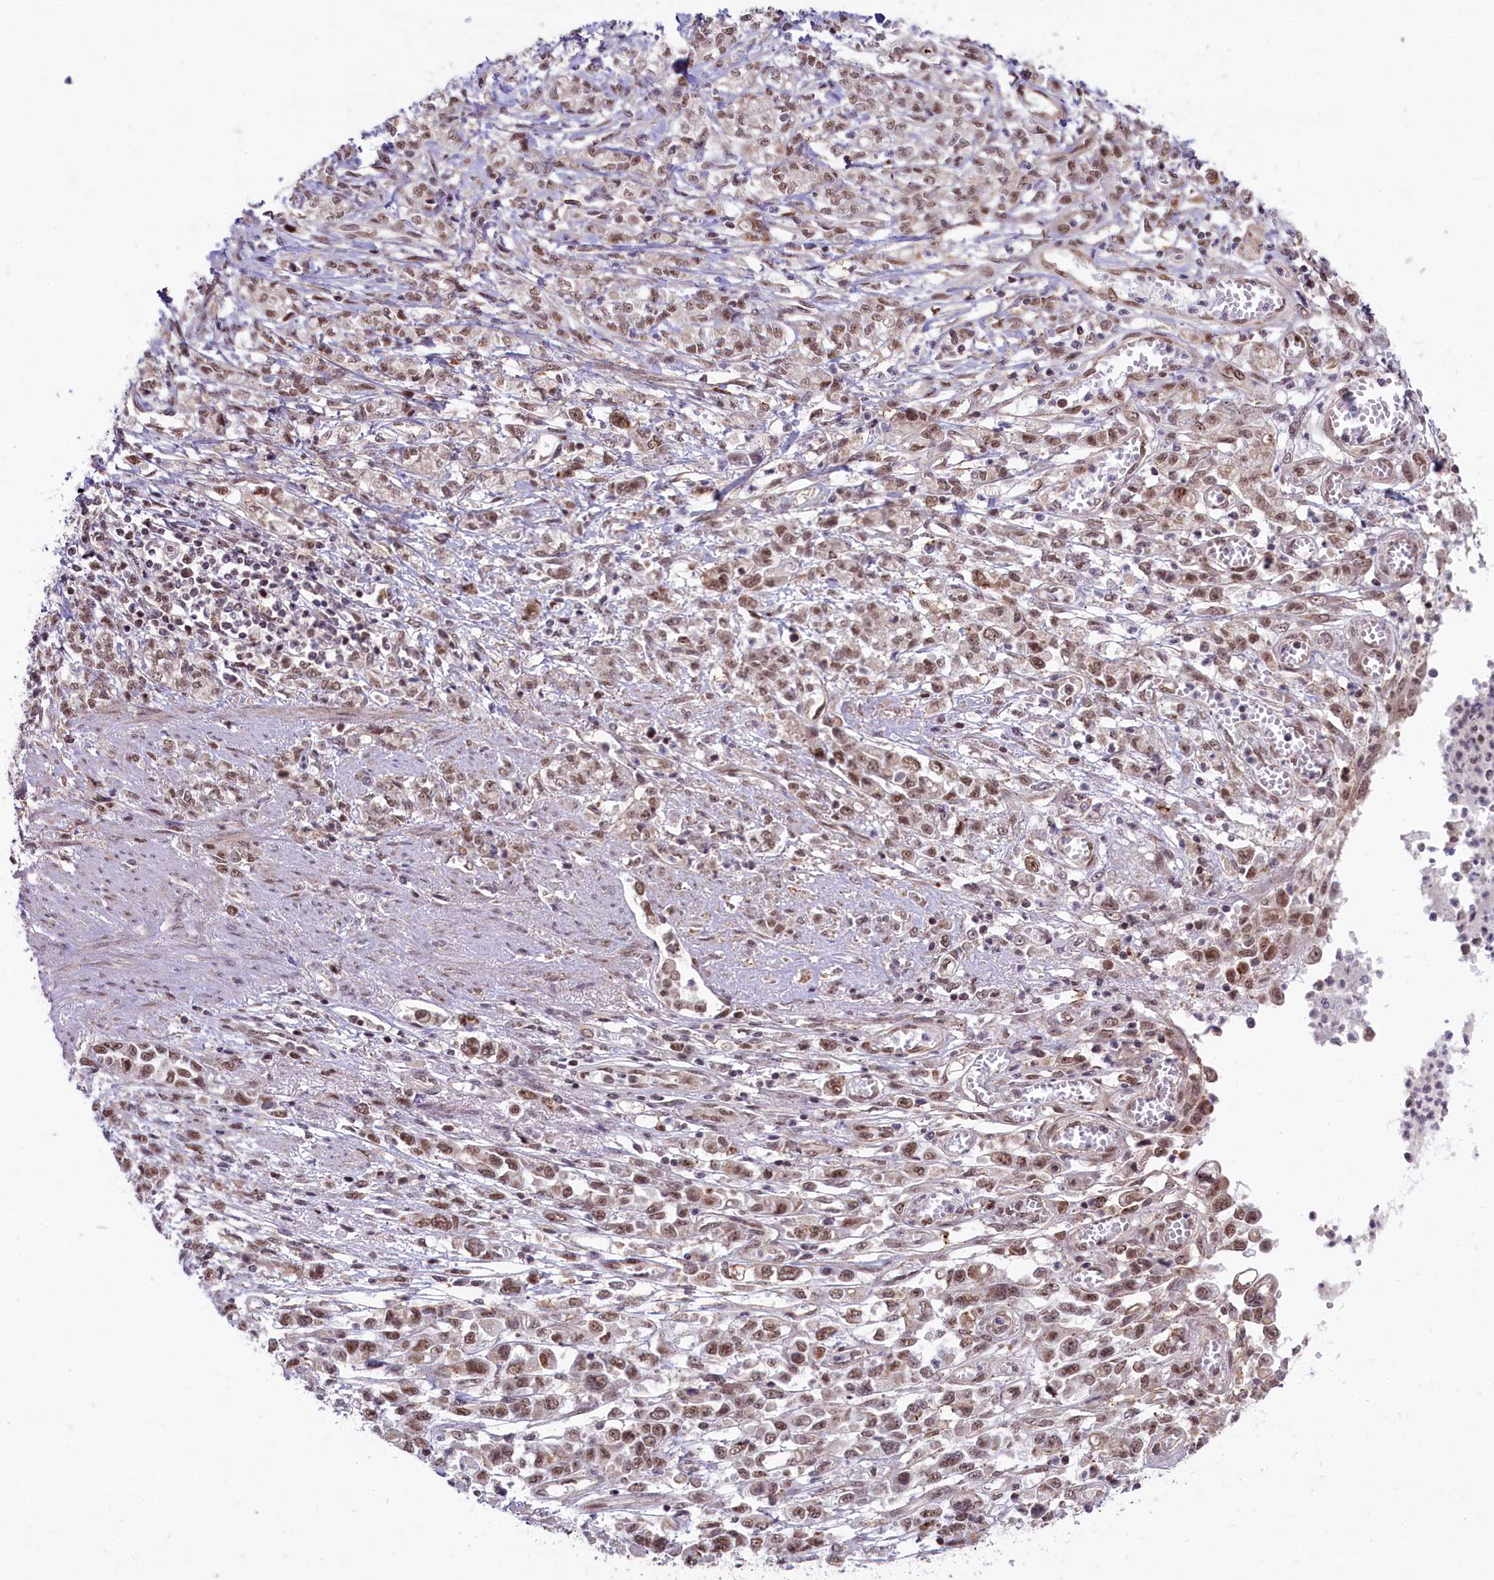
{"staining": {"intensity": "weak", "quantity": ">75%", "location": "nuclear"}, "tissue": "stomach cancer", "cell_type": "Tumor cells", "image_type": "cancer", "snomed": [{"axis": "morphology", "description": "Adenocarcinoma, NOS"}, {"axis": "topography", "description": "Stomach"}], "caption": "An image showing weak nuclear staining in approximately >75% of tumor cells in stomach cancer, as visualized by brown immunohistochemical staining.", "gene": "FCHO1", "patient": {"sex": "female", "age": 76}}